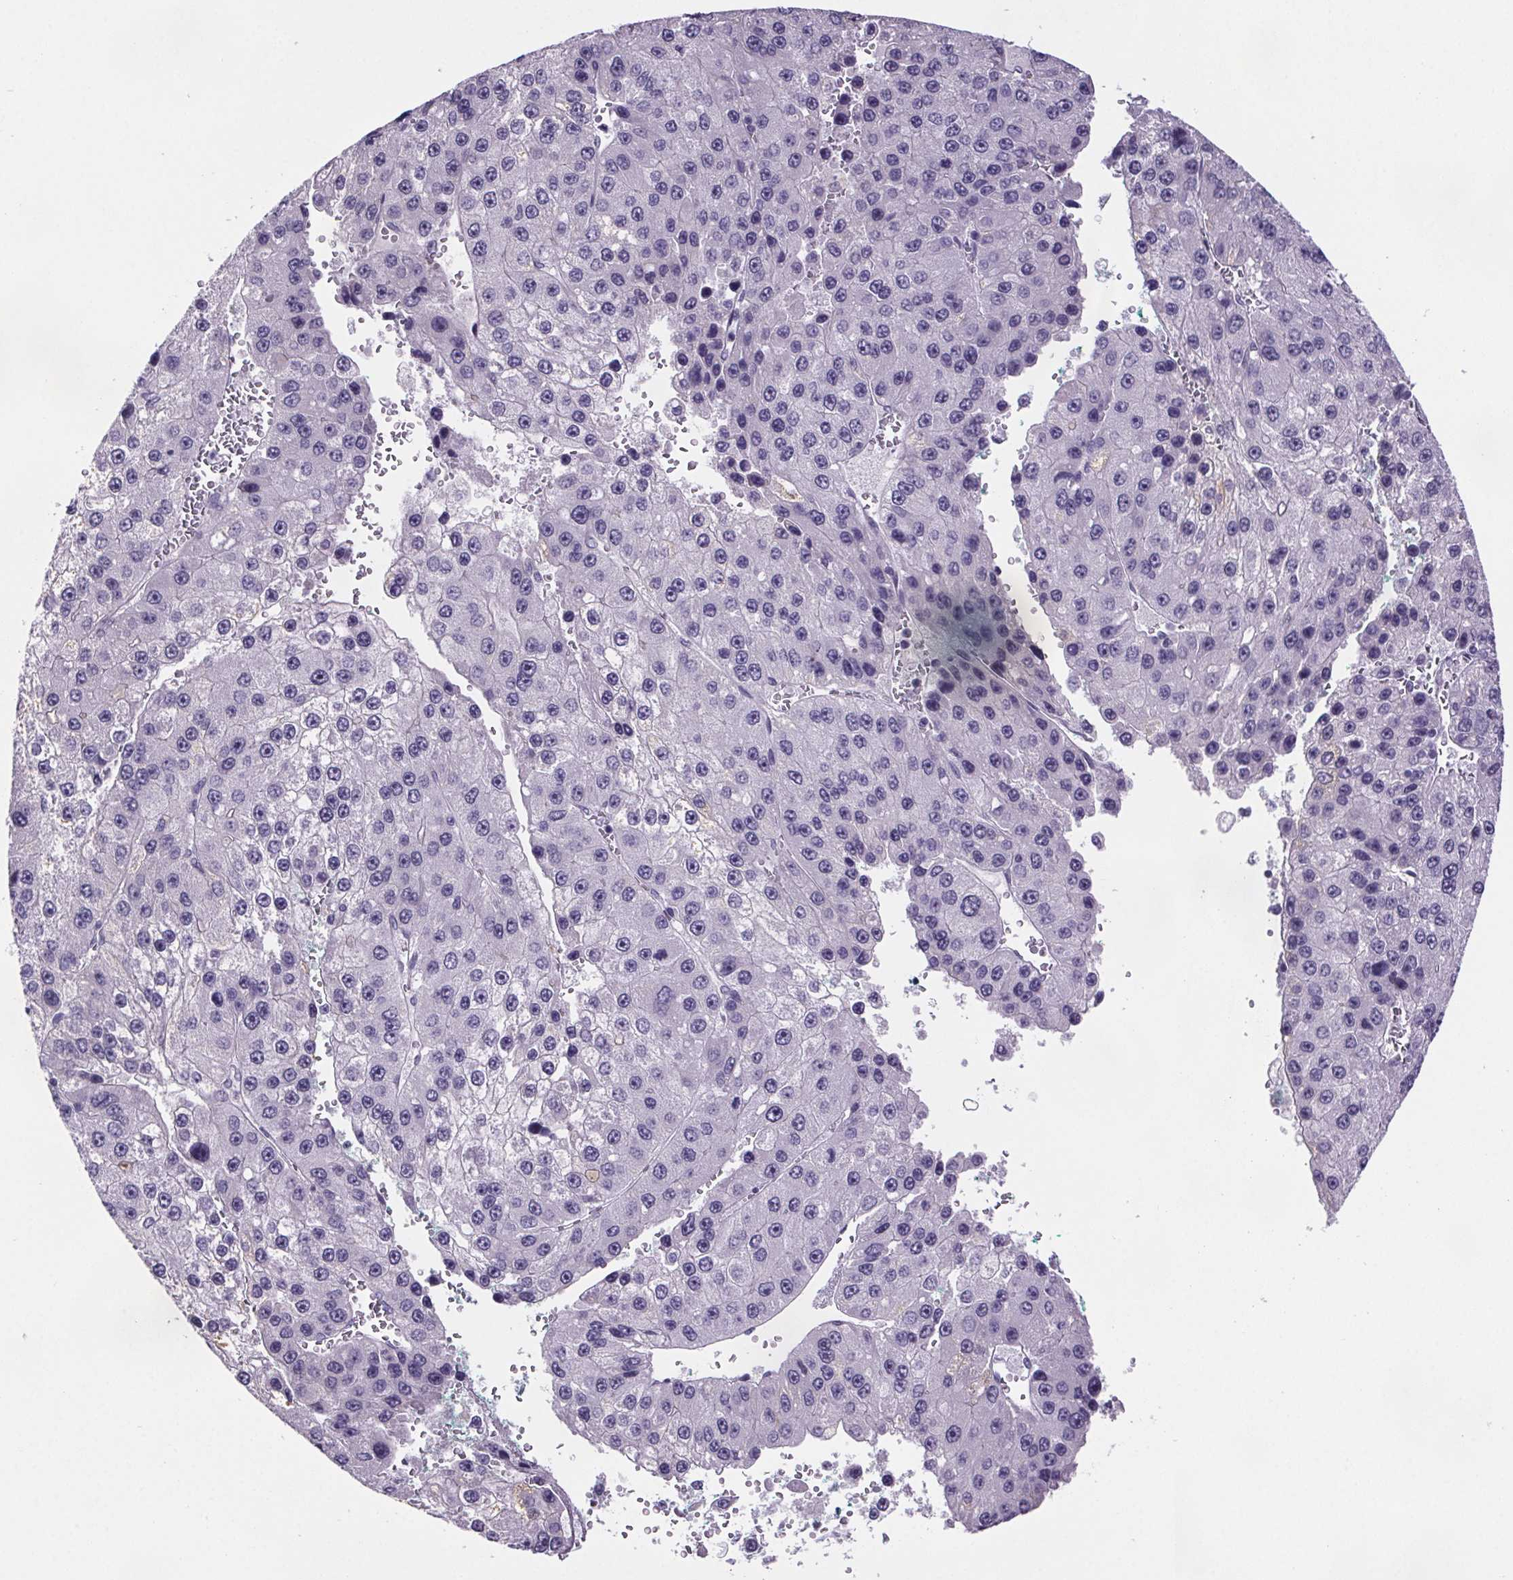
{"staining": {"intensity": "weak", "quantity": "<25%", "location": "nuclear"}, "tissue": "liver cancer", "cell_type": "Tumor cells", "image_type": "cancer", "snomed": [{"axis": "morphology", "description": "Carcinoma, Hepatocellular, NOS"}, {"axis": "topography", "description": "Liver"}], "caption": "High magnification brightfield microscopy of liver cancer (hepatocellular carcinoma) stained with DAB (3,3'-diaminobenzidine) (brown) and counterstained with hematoxylin (blue): tumor cells show no significant positivity.", "gene": "CUBN", "patient": {"sex": "female", "age": 73}}